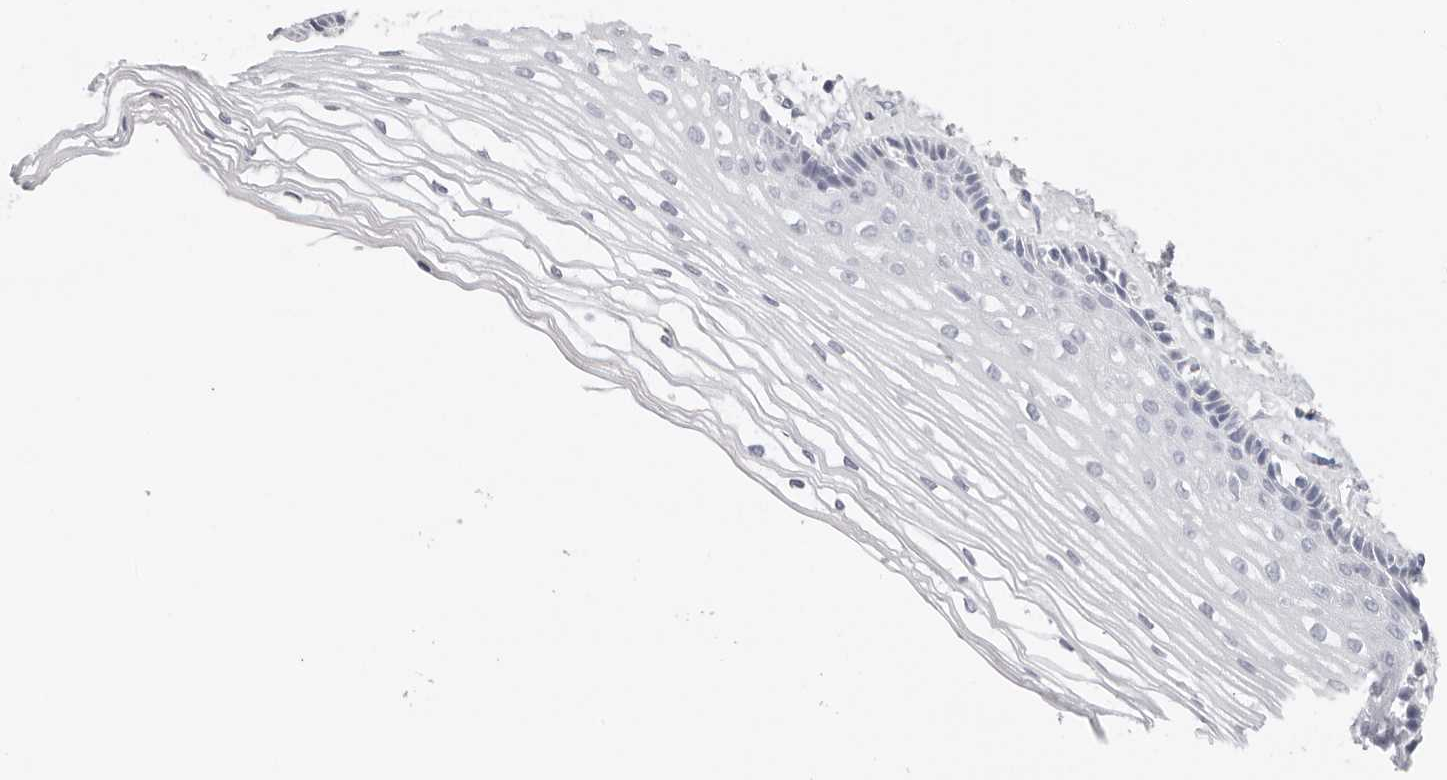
{"staining": {"intensity": "negative", "quantity": "none", "location": "none"}, "tissue": "vagina", "cell_type": "Squamous epithelial cells", "image_type": "normal", "snomed": [{"axis": "morphology", "description": "Normal tissue, NOS"}, {"axis": "topography", "description": "Vagina"}], "caption": "This is a micrograph of immunohistochemistry (IHC) staining of normal vagina, which shows no positivity in squamous epithelial cells. The staining is performed using DAB brown chromogen with nuclei counter-stained in using hematoxylin.", "gene": "CST1", "patient": {"sex": "female", "age": 46}}